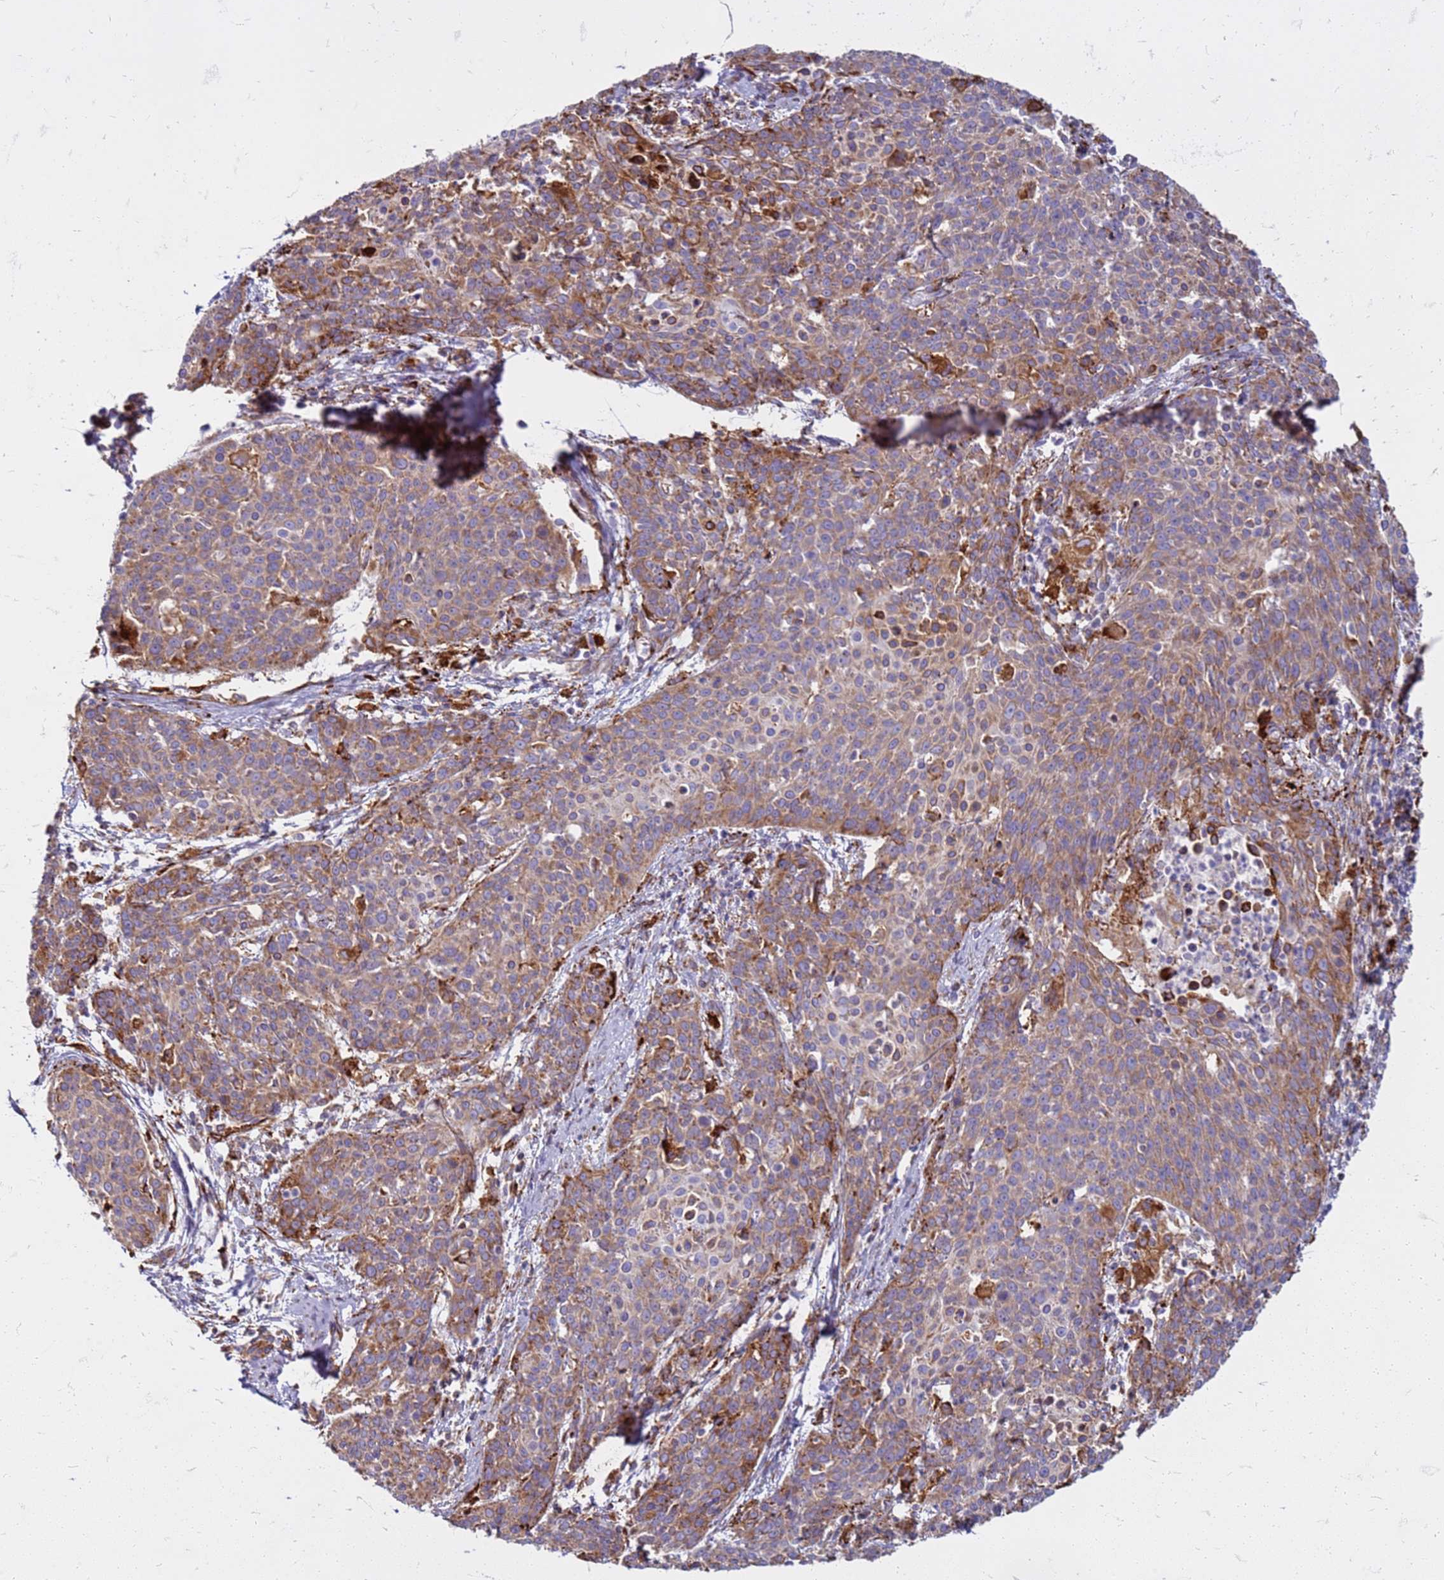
{"staining": {"intensity": "moderate", "quantity": "25%-75%", "location": "cytoplasmic/membranous"}, "tissue": "cervical cancer", "cell_type": "Tumor cells", "image_type": "cancer", "snomed": [{"axis": "morphology", "description": "Squamous cell carcinoma, NOS"}, {"axis": "topography", "description": "Cervix"}], "caption": "Protein analysis of cervical cancer tissue demonstrates moderate cytoplasmic/membranous expression in about 25%-75% of tumor cells. The protein of interest is shown in brown color, while the nuclei are stained blue.", "gene": "PDK3", "patient": {"sex": "female", "age": 38}}